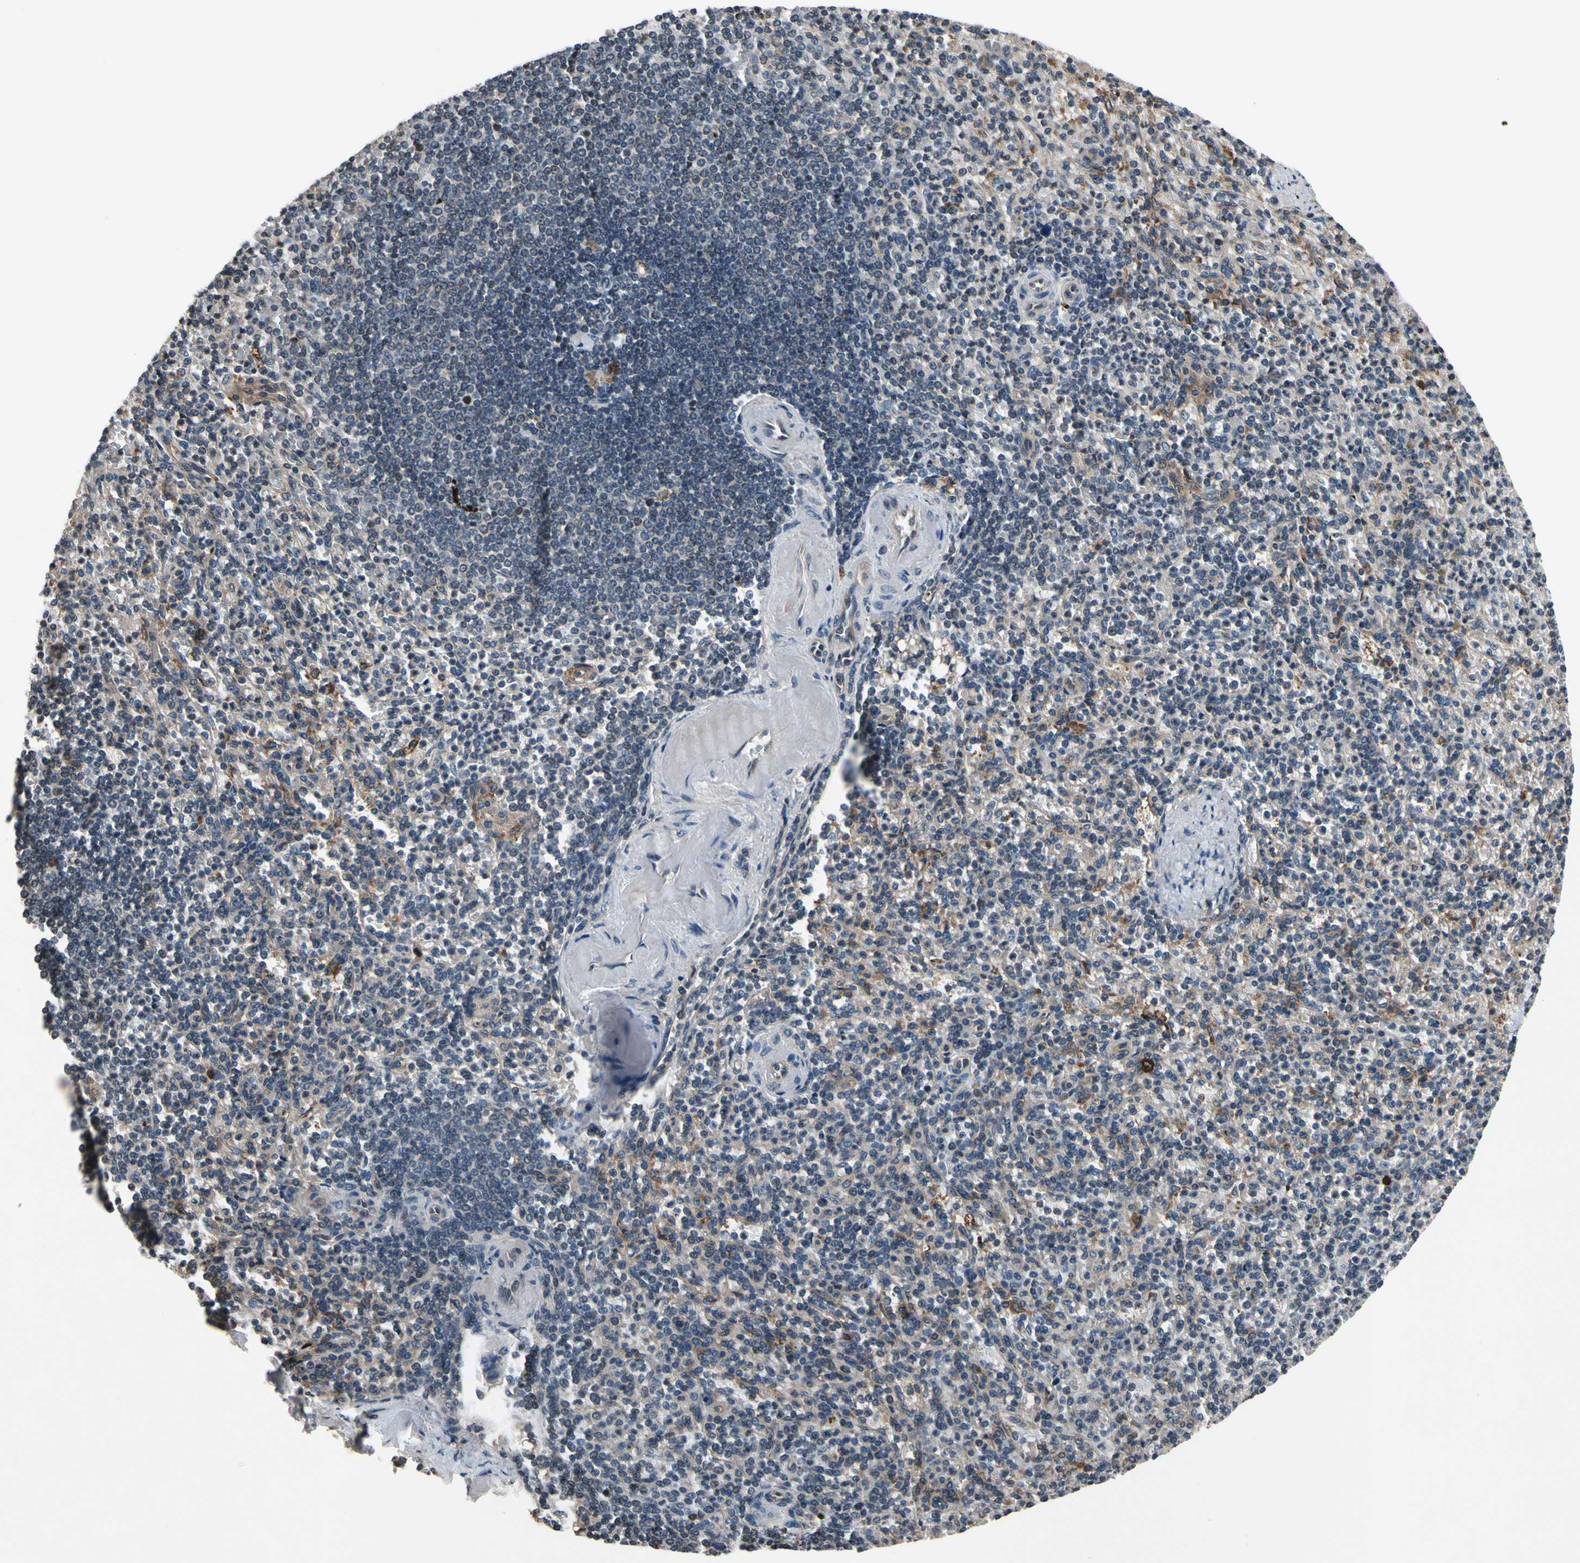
{"staining": {"intensity": "negative", "quantity": "none", "location": "none"}, "tissue": "spleen", "cell_type": "Cells in red pulp", "image_type": "normal", "snomed": [{"axis": "morphology", "description": "Normal tissue, NOS"}, {"axis": "topography", "description": "Spleen"}], "caption": "Immunohistochemistry (IHC) photomicrograph of normal human spleen stained for a protein (brown), which displays no staining in cells in red pulp.", "gene": "MBTPS2", "patient": {"sex": "female", "age": 74}}